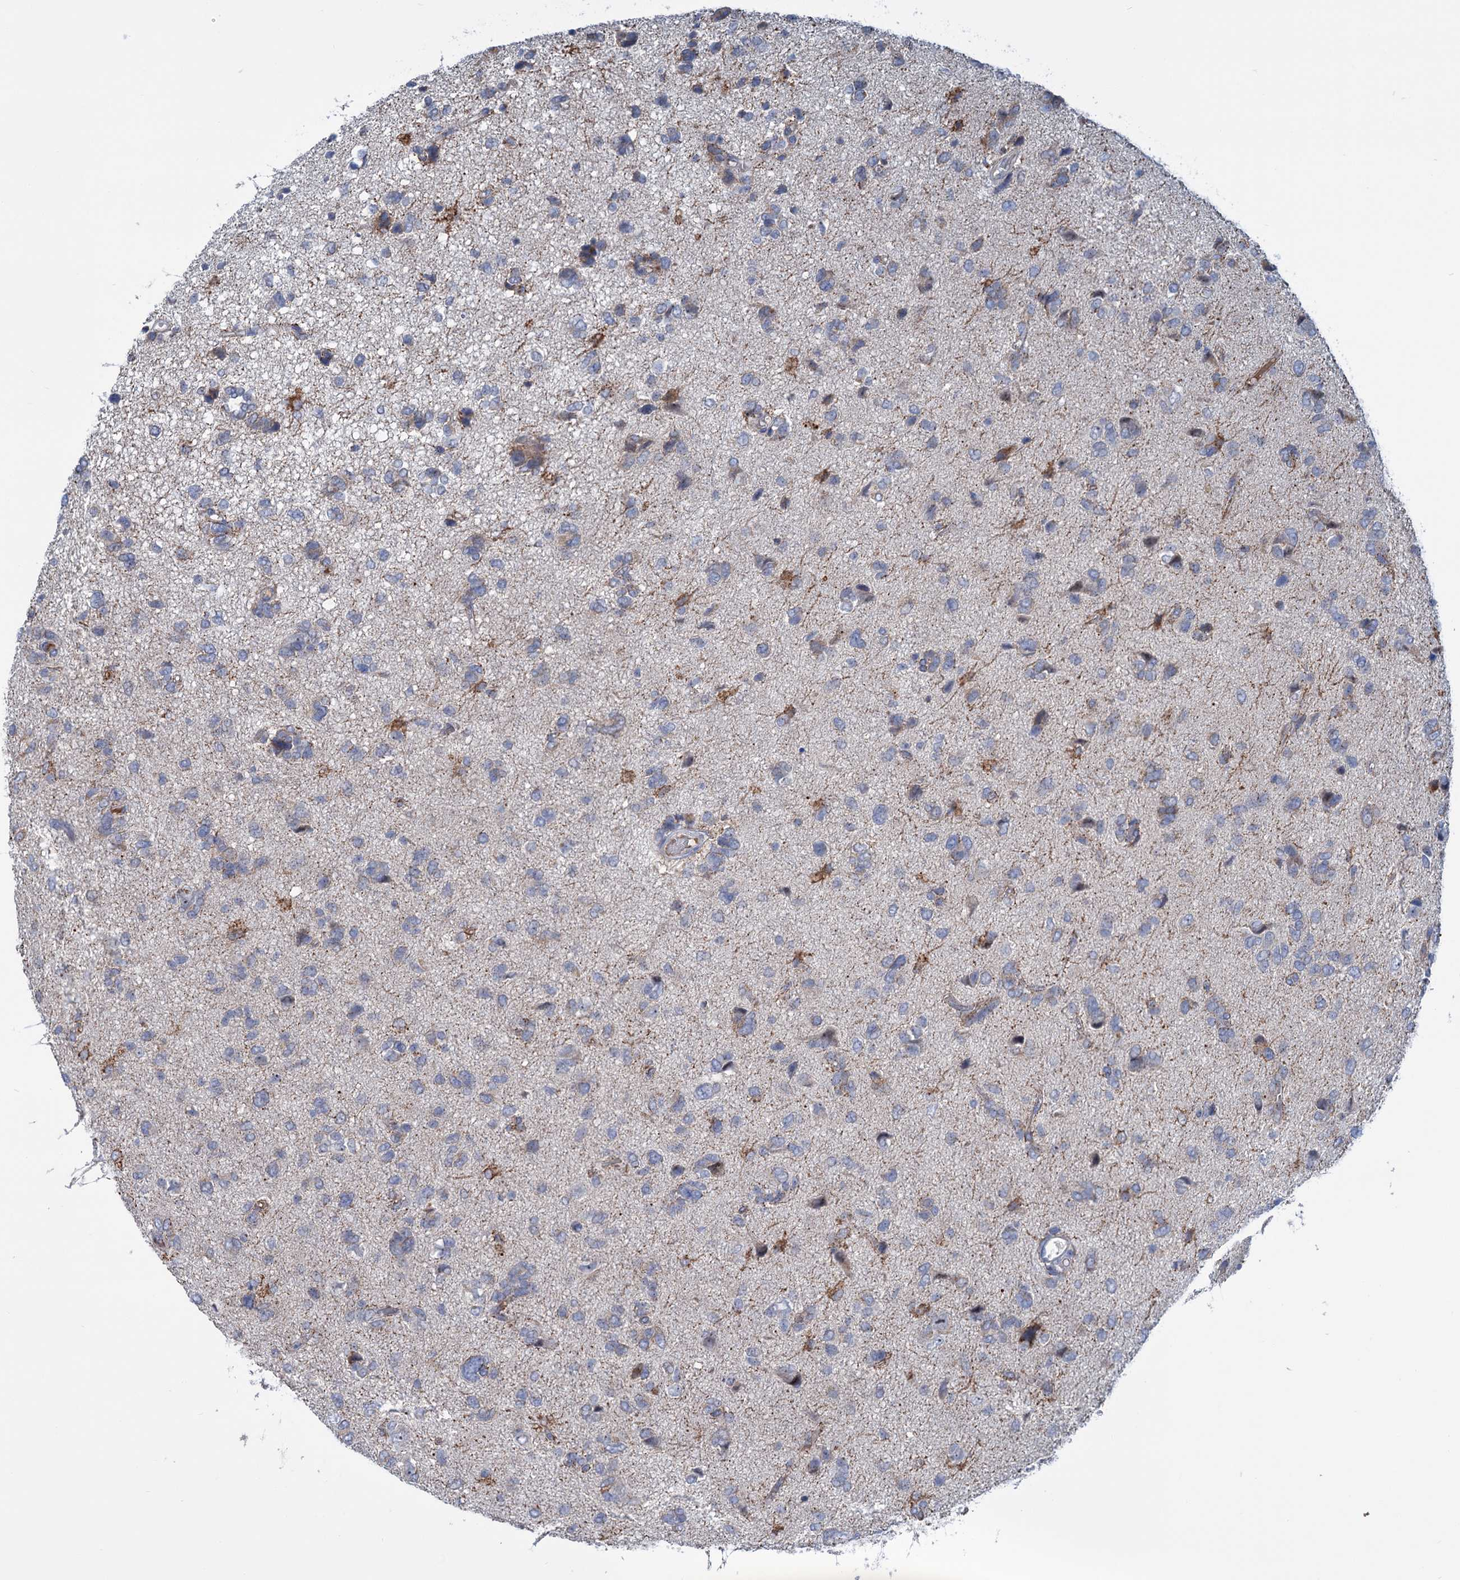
{"staining": {"intensity": "weak", "quantity": "<25%", "location": "cytoplasmic/membranous"}, "tissue": "glioma", "cell_type": "Tumor cells", "image_type": "cancer", "snomed": [{"axis": "morphology", "description": "Glioma, malignant, High grade"}, {"axis": "topography", "description": "Brain"}], "caption": "Tumor cells are negative for protein expression in human glioma. (Immunohistochemistry, brightfield microscopy, high magnification).", "gene": "LPIN1", "patient": {"sex": "female", "age": 59}}